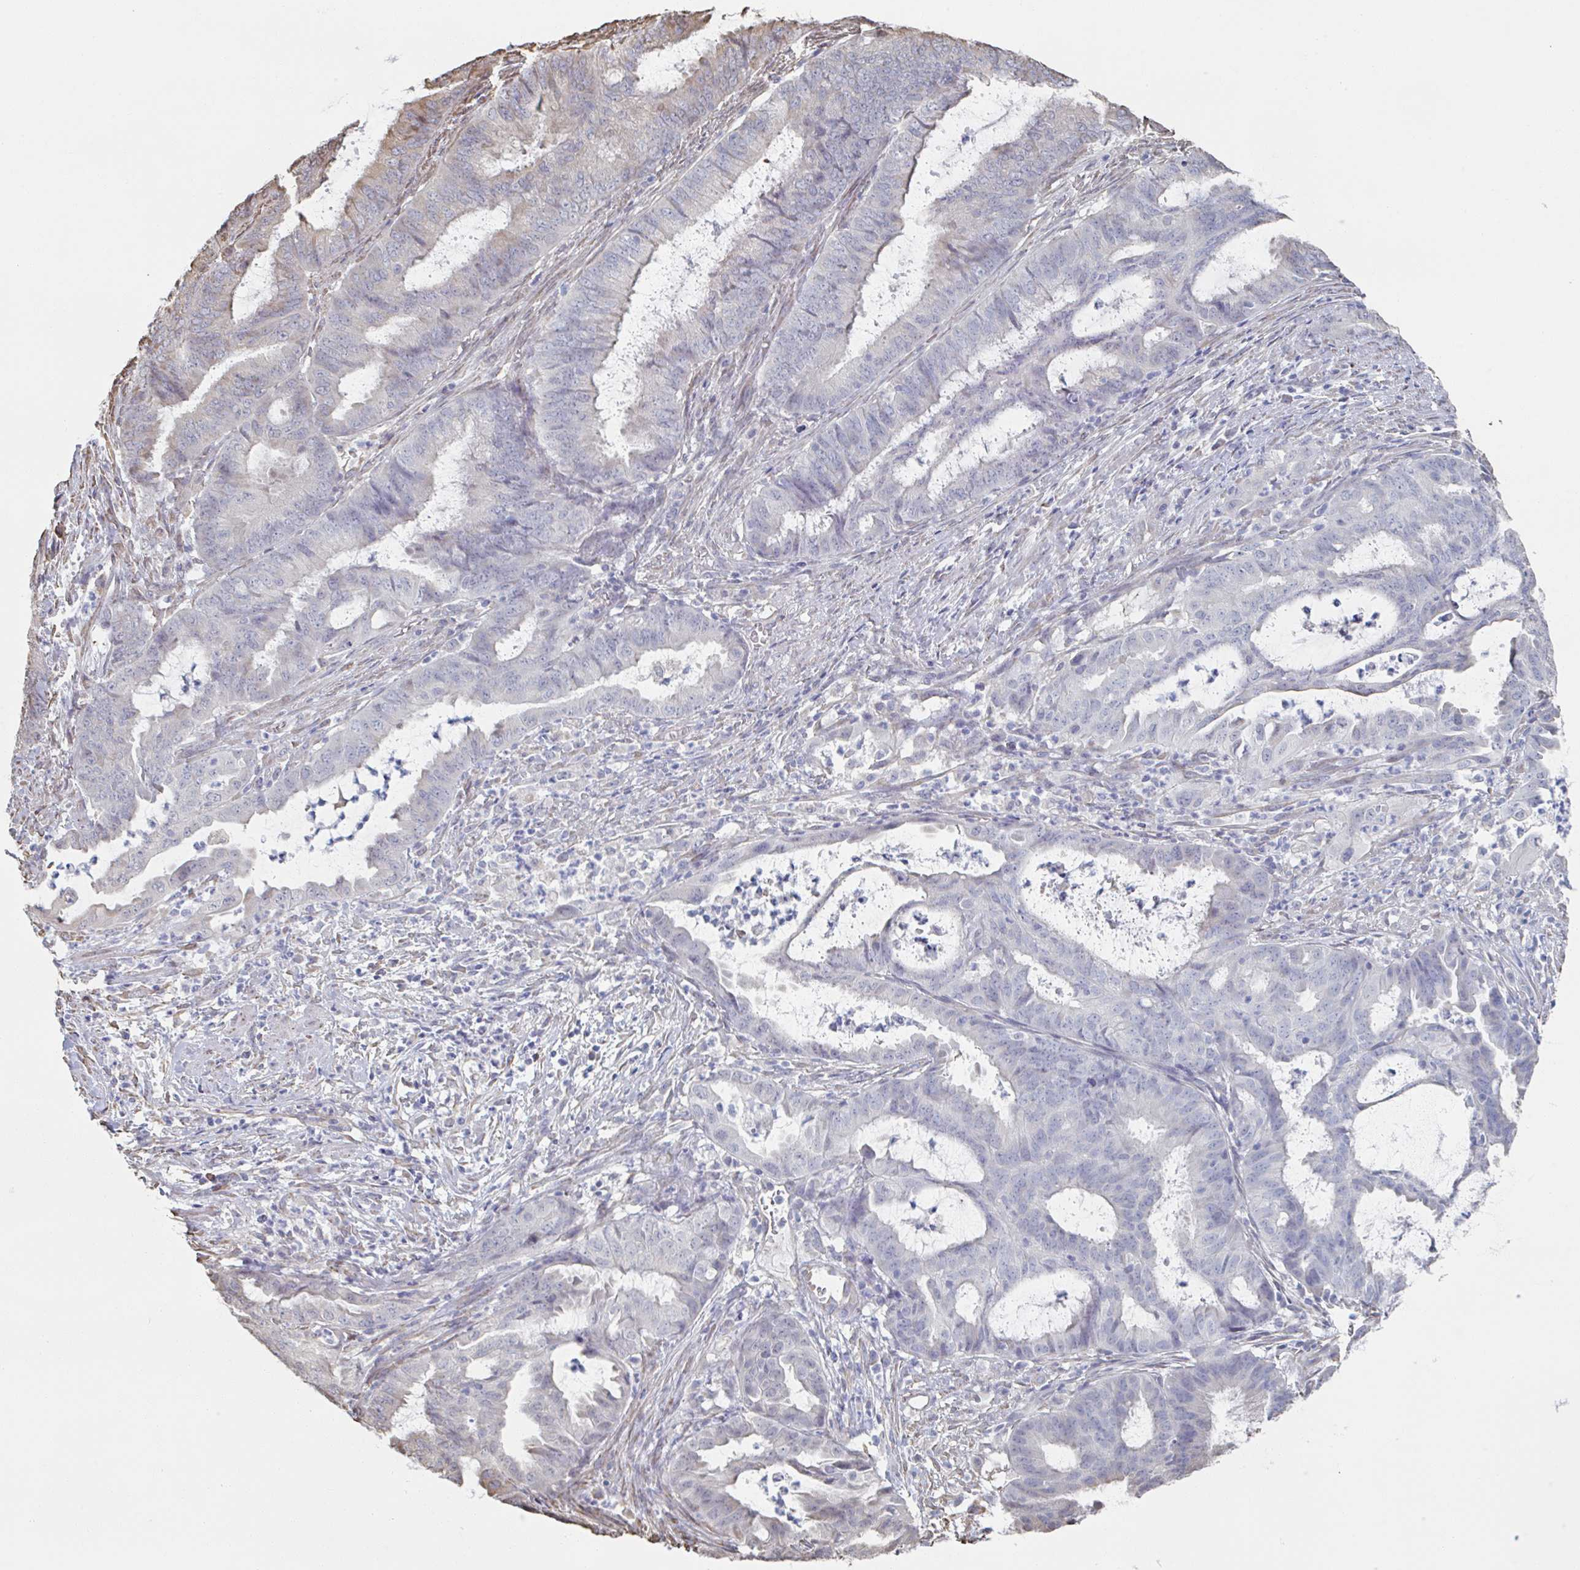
{"staining": {"intensity": "moderate", "quantity": "<25%", "location": "cytoplasmic/membranous"}, "tissue": "endometrial cancer", "cell_type": "Tumor cells", "image_type": "cancer", "snomed": [{"axis": "morphology", "description": "Adenocarcinoma, NOS"}, {"axis": "topography", "description": "Endometrium"}], "caption": "Moderate cytoplasmic/membranous positivity for a protein is present in approximately <25% of tumor cells of endometrial adenocarcinoma using immunohistochemistry.", "gene": "RAB5IF", "patient": {"sex": "female", "age": 51}}